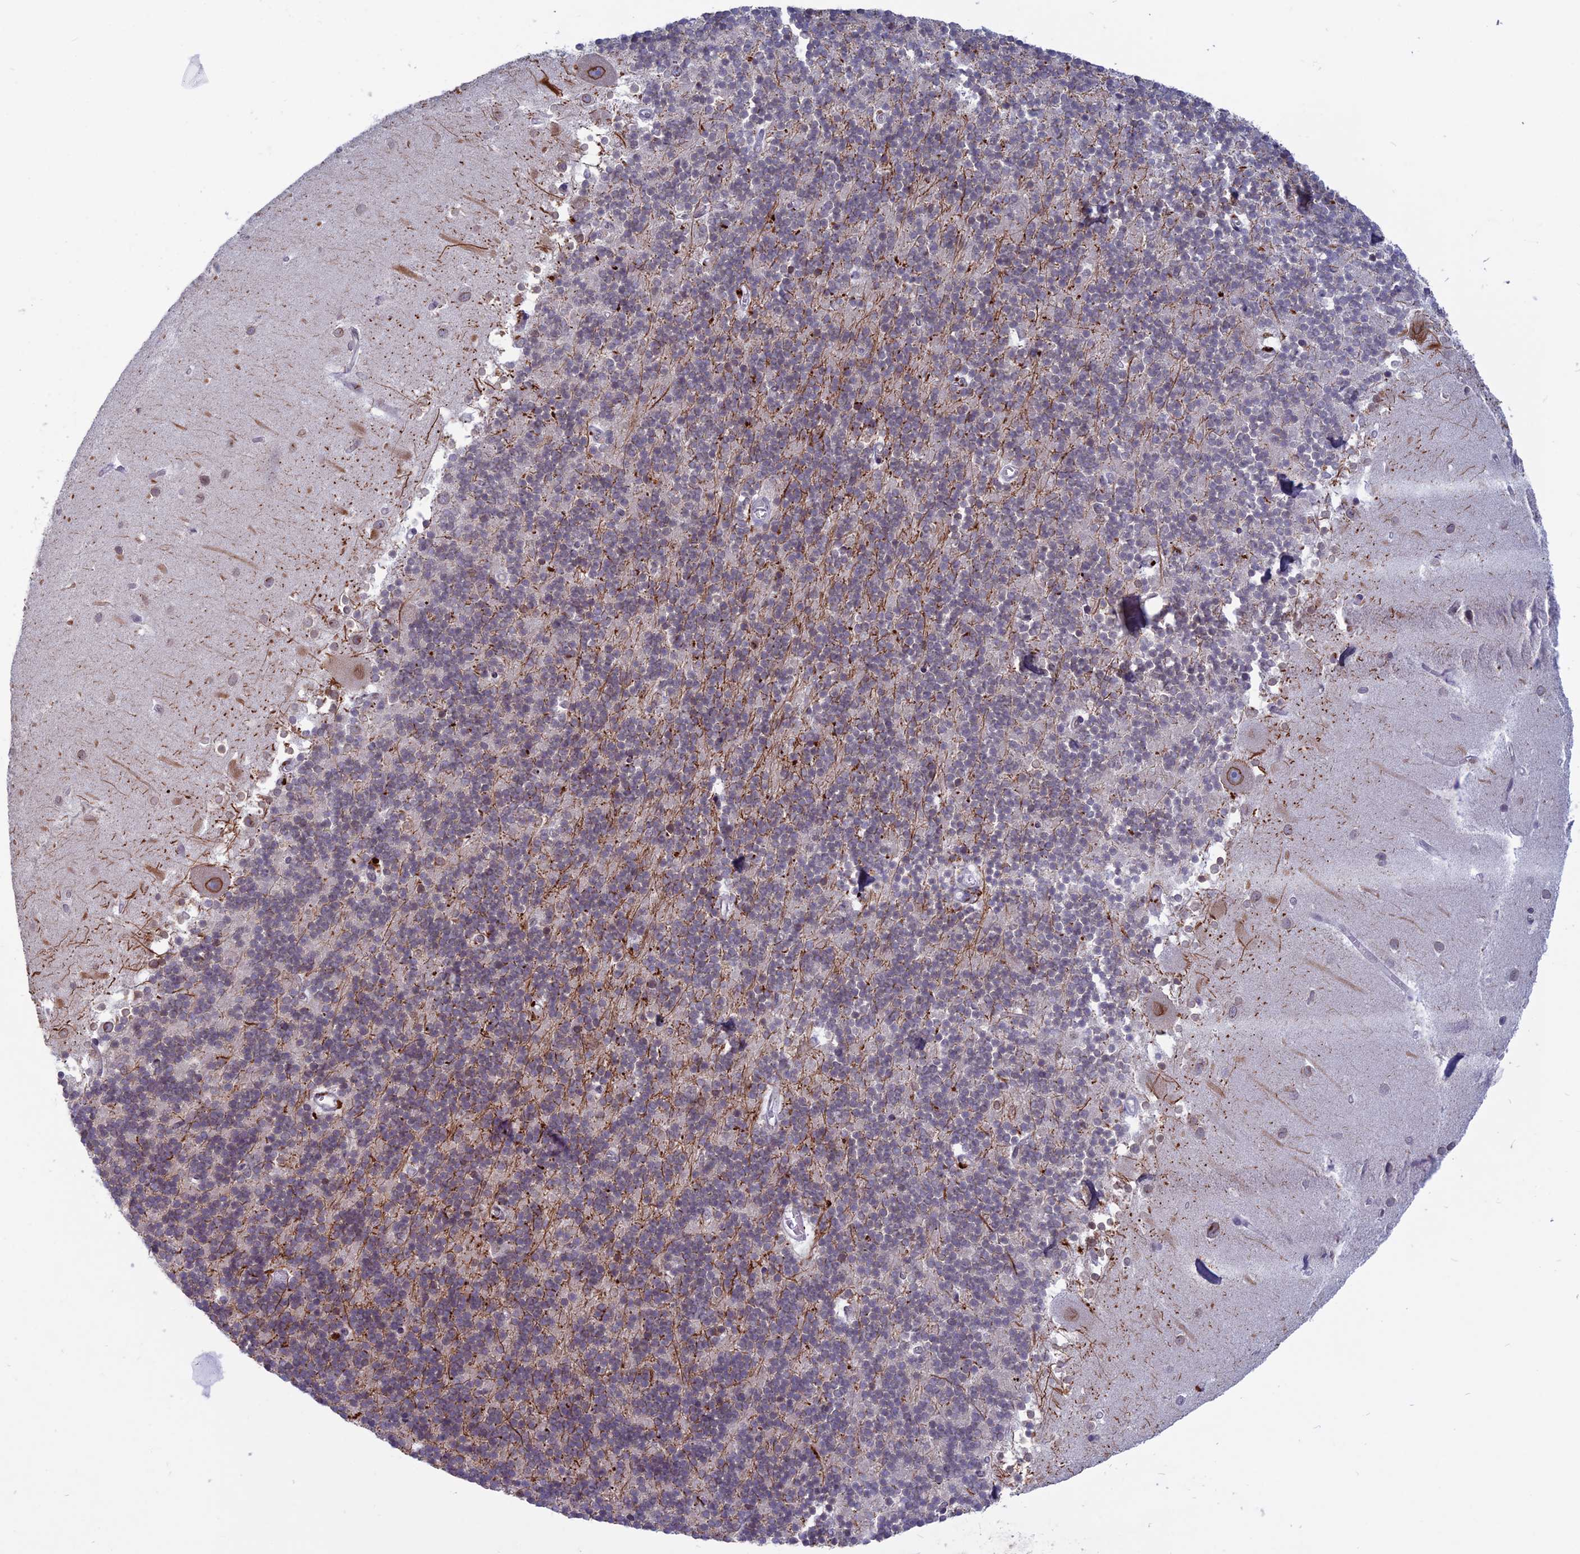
{"staining": {"intensity": "strong", "quantity": "<25%", "location": "cytoplasmic/membranous"}, "tissue": "cerebellum", "cell_type": "Cells in granular layer", "image_type": "normal", "snomed": [{"axis": "morphology", "description": "Normal tissue, NOS"}, {"axis": "topography", "description": "Cerebellum"}], "caption": "Brown immunohistochemical staining in normal cerebellum exhibits strong cytoplasmic/membranous positivity in approximately <25% of cells in granular layer. (IHC, brightfield microscopy, high magnification).", "gene": "WDR46", "patient": {"sex": "male", "age": 54}}